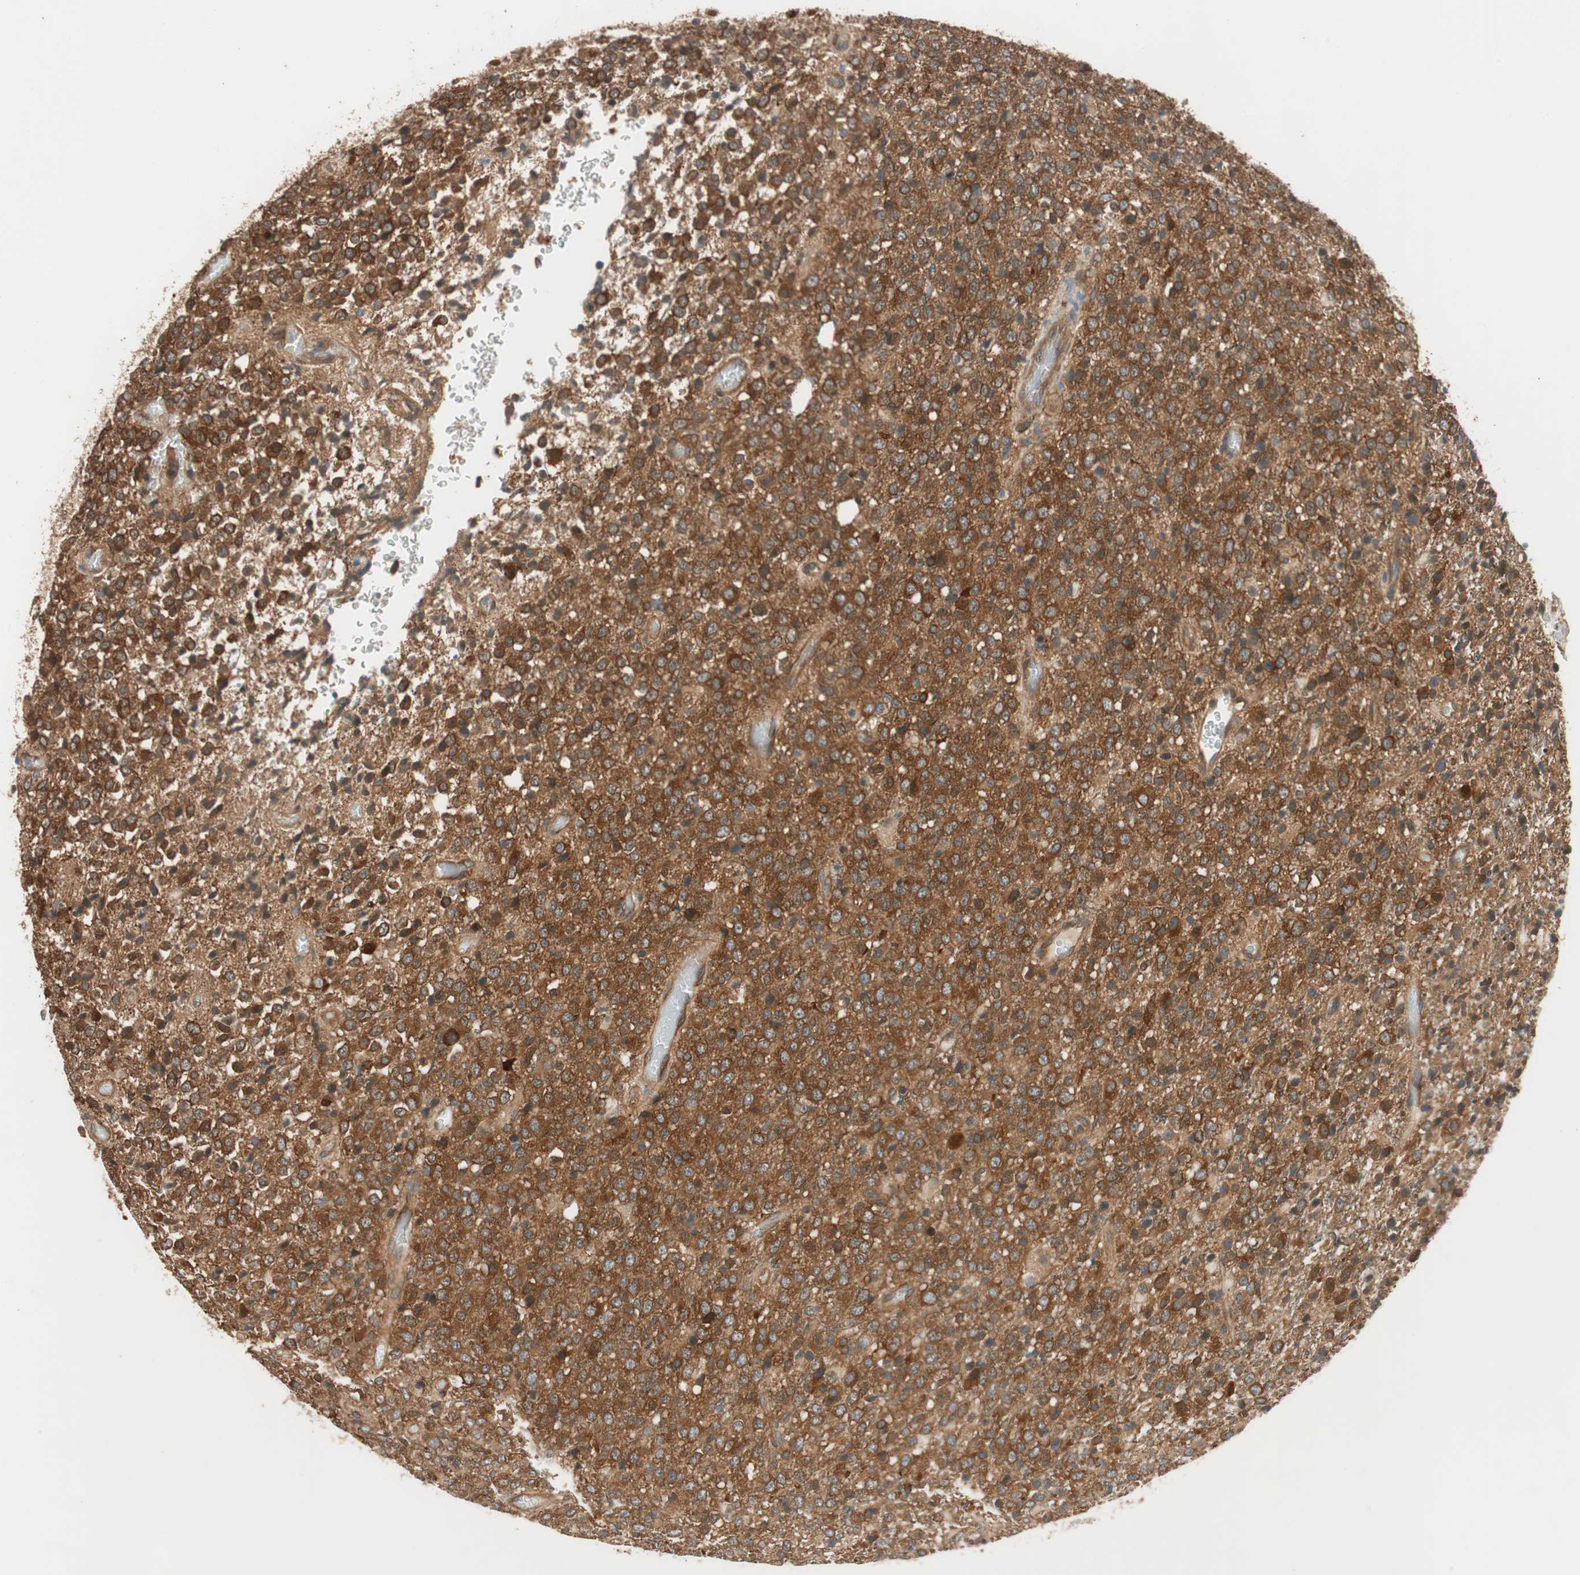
{"staining": {"intensity": "strong", "quantity": ">75%", "location": "cytoplasmic/membranous"}, "tissue": "glioma", "cell_type": "Tumor cells", "image_type": "cancer", "snomed": [{"axis": "morphology", "description": "Glioma, malignant, High grade"}, {"axis": "topography", "description": "pancreas cauda"}], "caption": "Approximately >75% of tumor cells in human glioma display strong cytoplasmic/membranous protein positivity as visualized by brown immunohistochemical staining.", "gene": "WASL", "patient": {"sex": "male", "age": 60}}